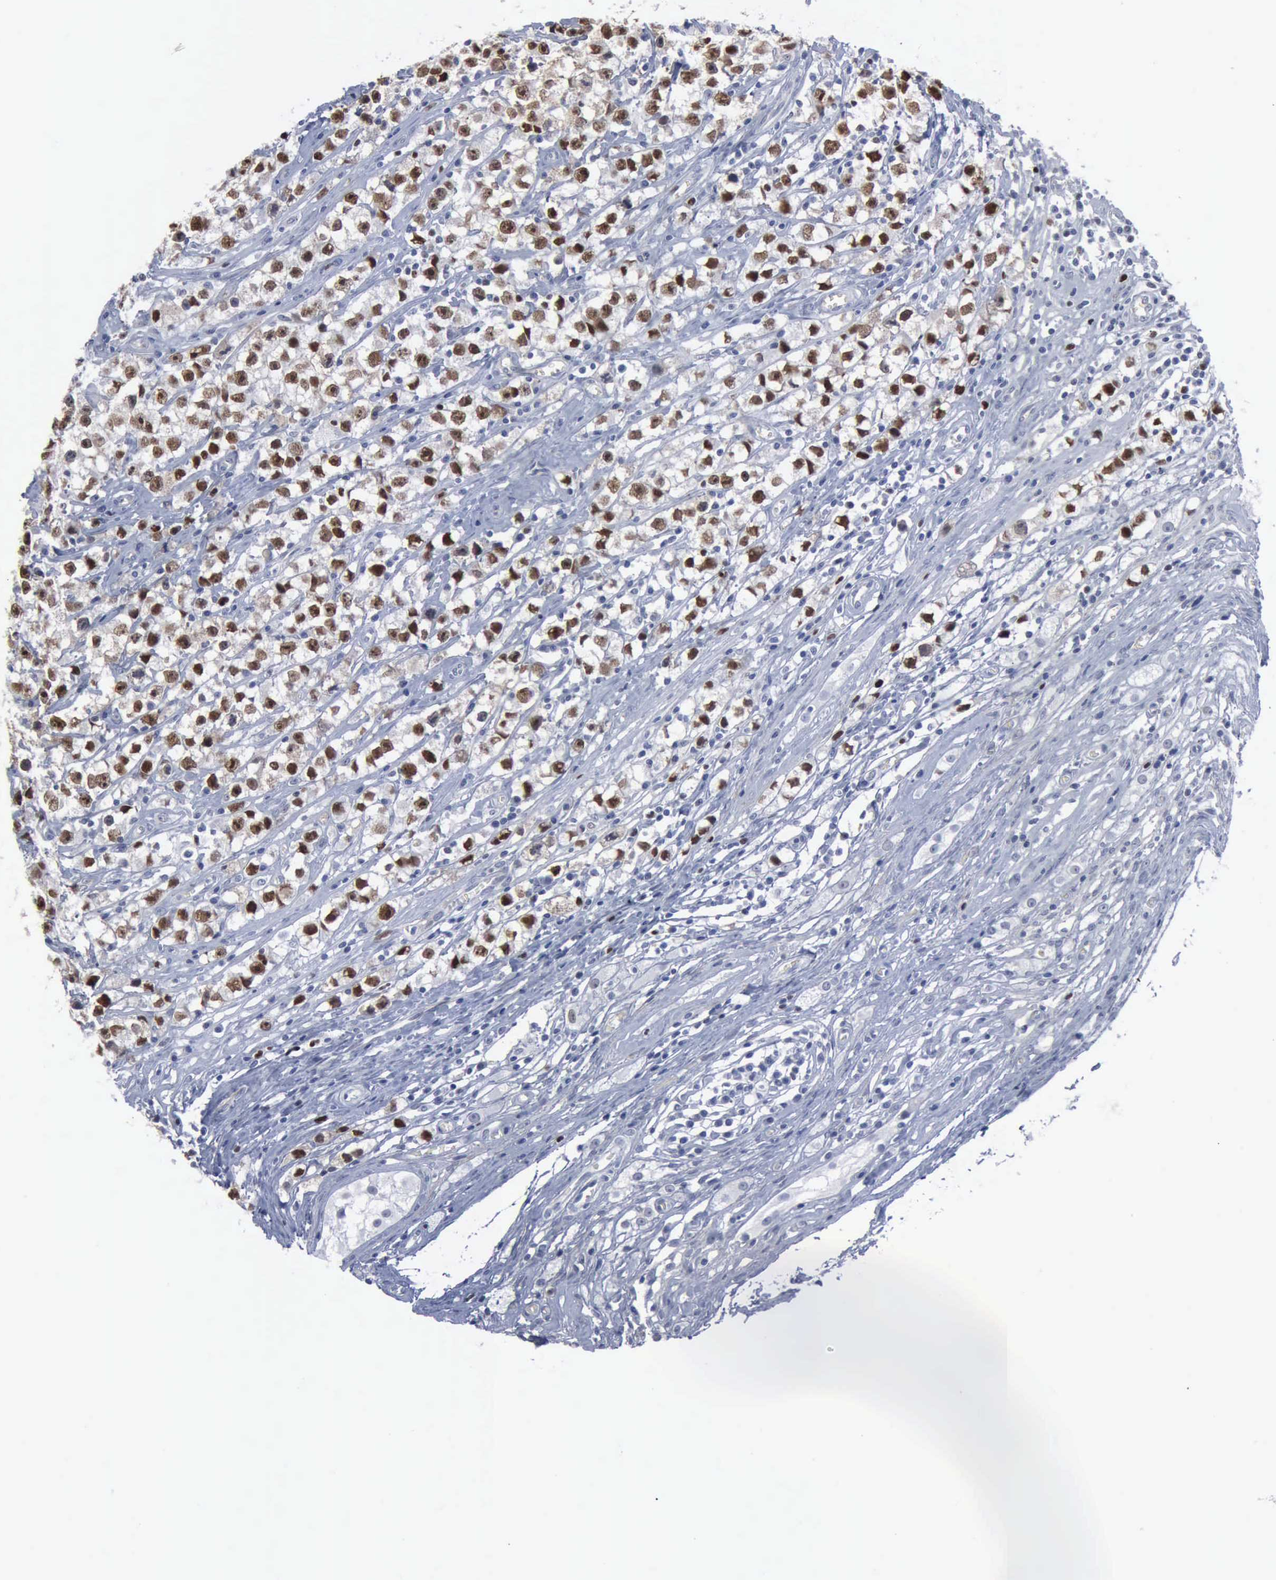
{"staining": {"intensity": "strong", "quantity": "25%-75%", "location": "nuclear"}, "tissue": "testis cancer", "cell_type": "Tumor cells", "image_type": "cancer", "snomed": [{"axis": "morphology", "description": "Seminoma, NOS"}, {"axis": "topography", "description": "Testis"}], "caption": "Seminoma (testis) was stained to show a protein in brown. There is high levels of strong nuclear staining in about 25%-75% of tumor cells. (DAB = brown stain, brightfield microscopy at high magnification).", "gene": "MCM5", "patient": {"sex": "male", "age": 35}}